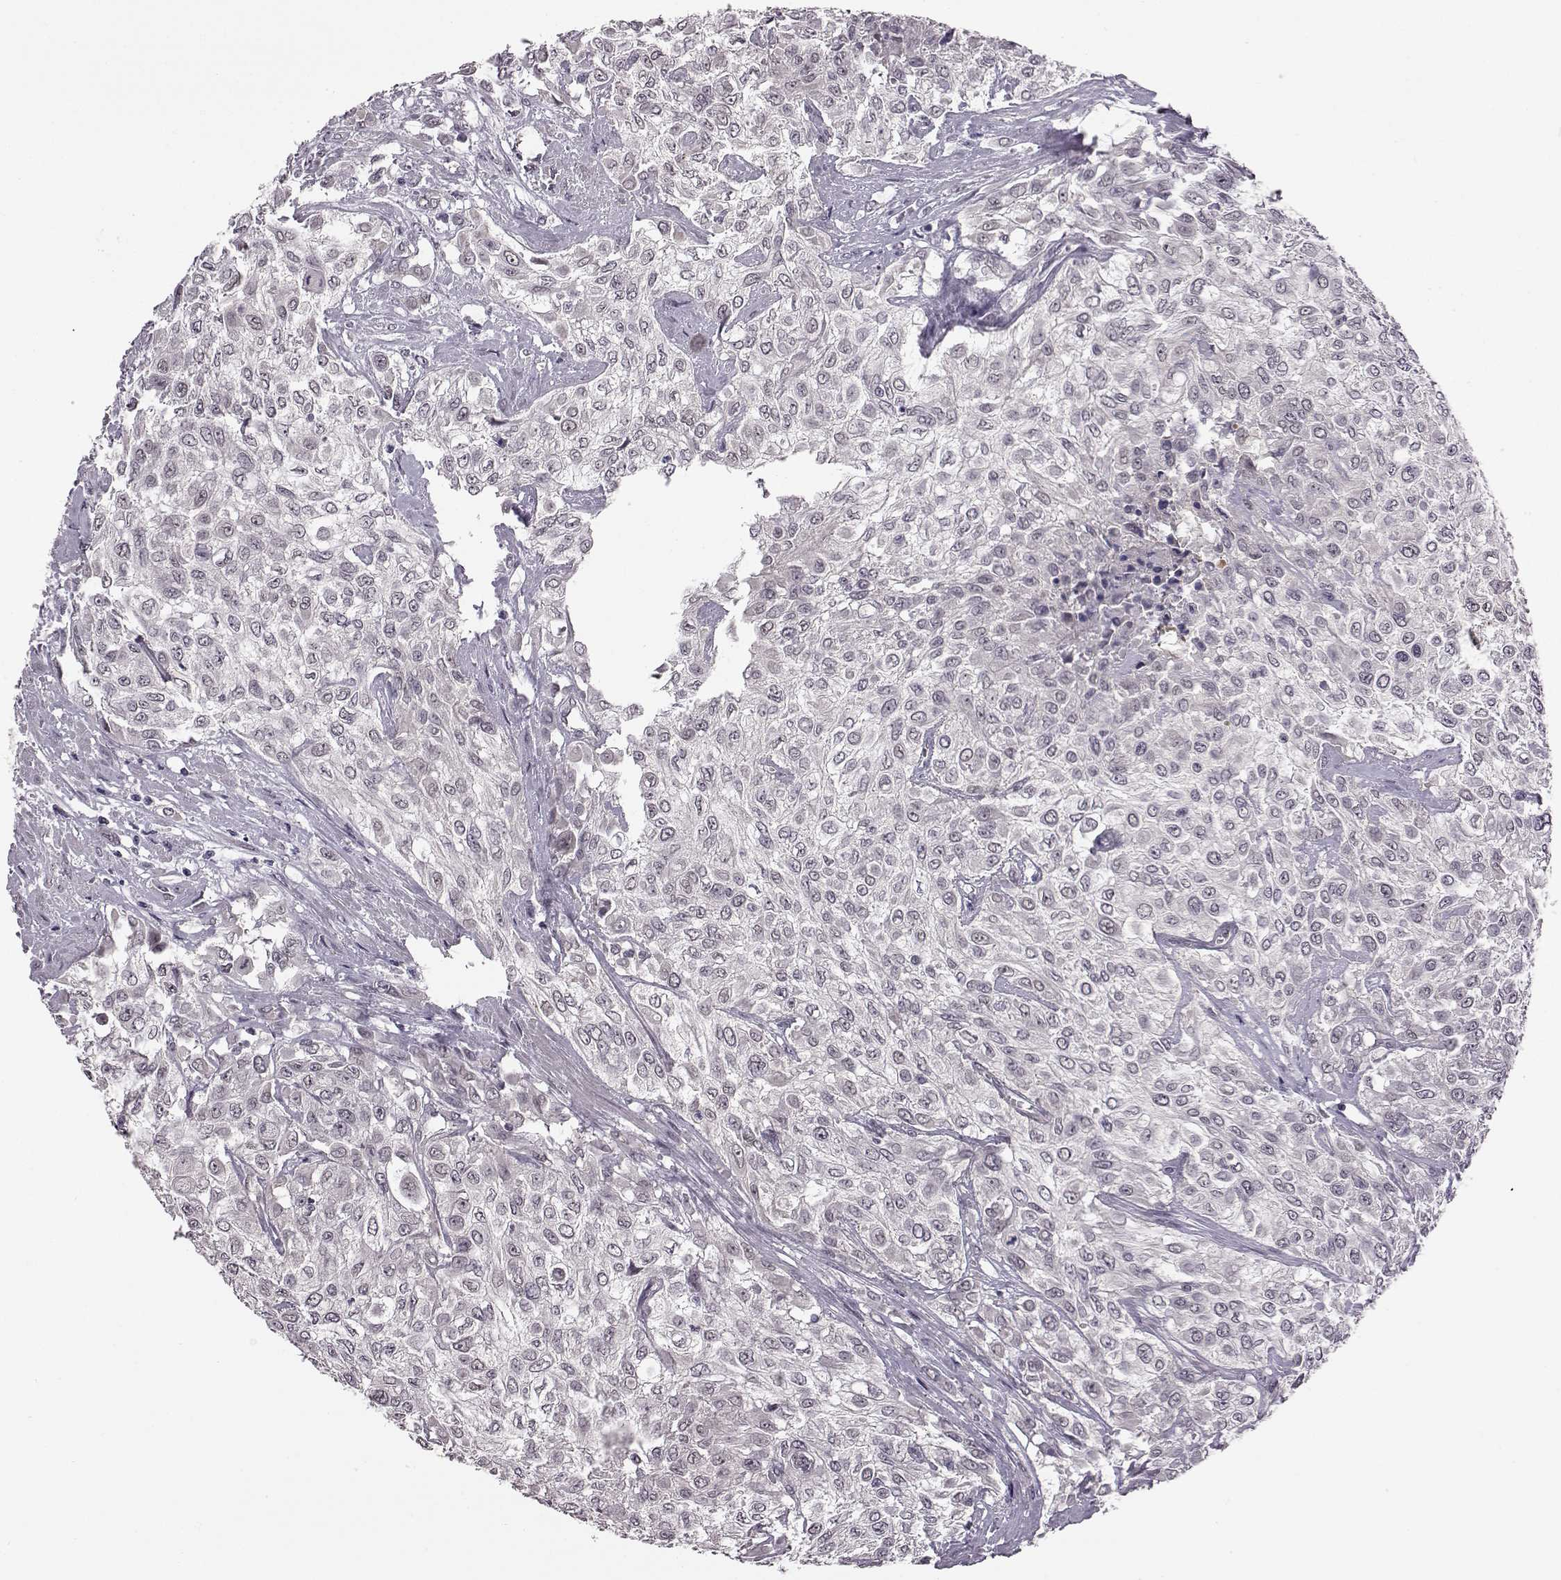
{"staining": {"intensity": "negative", "quantity": "none", "location": "none"}, "tissue": "urothelial cancer", "cell_type": "Tumor cells", "image_type": "cancer", "snomed": [{"axis": "morphology", "description": "Urothelial carcinoma, High grade"}, {"axis": "topography", "description": "Urinary bladder"}], "caption": "An IHC micrograph of urothelial carcinoma (high-grade) is shown. There is no staining in tumor cells of urothelial carcinoma (high-grade).", "gene": "C10orf62", "patient": {"sex": "male", "age": 57}}